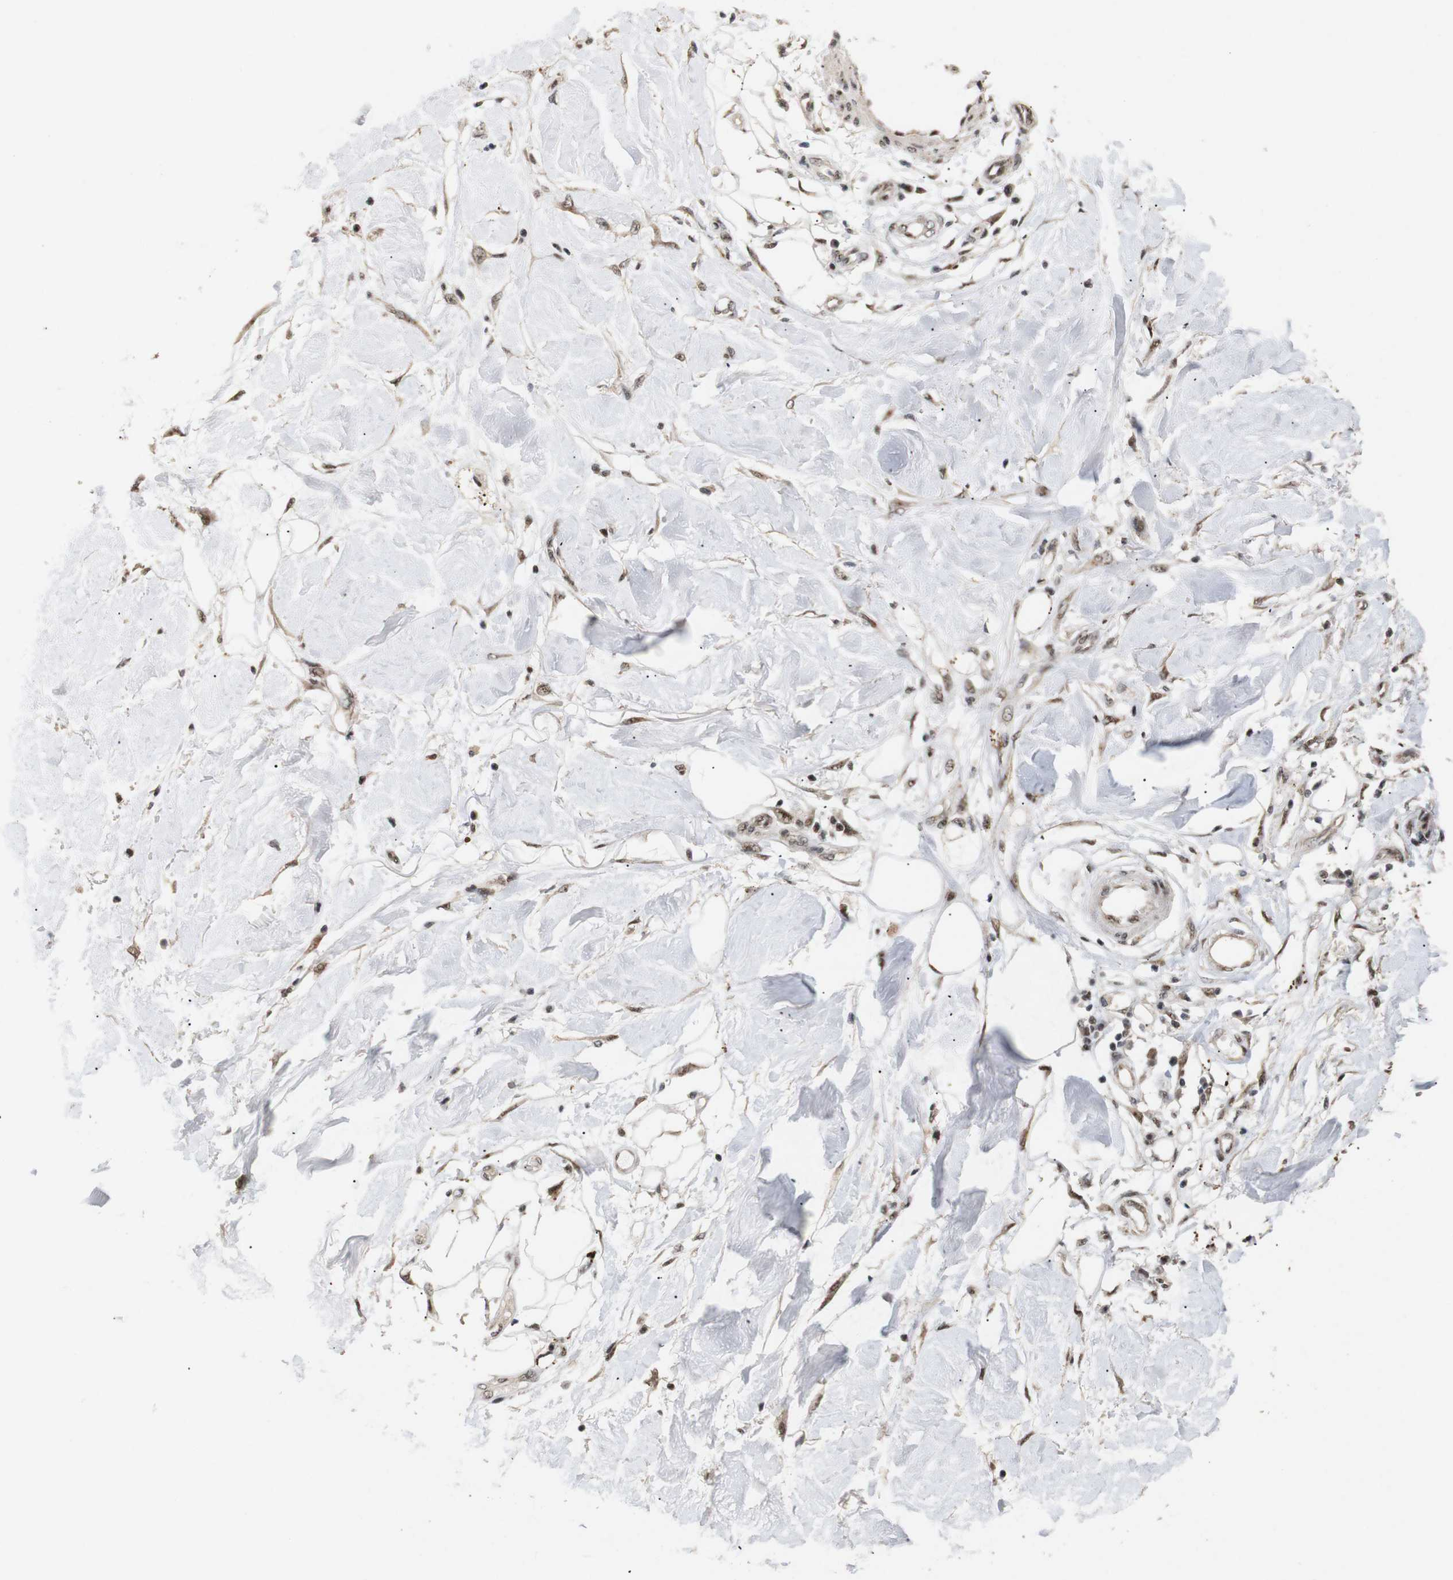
{"staining": {"intensity": "moderate", "quantity": ">75%", "location": "nuclear"}, "tissue": "adipose tissue", "cell_type": "Adipocytes", "image_type": "normal", "snomed": [{"axis": "morphology", "description": "Normal tissue, NOS"}, {"axis": "morphology", "description": "Squamous cell carcinoma, NOS"}, {"axis": "topography", "description": "Skin"}, {"axis": "topography", "description": "Peripheral nerve tissue"}], "caption": "Immunohistochemical staining of benign human adipose tissue demonstrates medium levels of moderate nuclear staining in approximately >75% of adipocytes. (DAB (3,3'-diaminobenzidine) IHC, brown staining for protein, blue staining for nuclei).", "gene": "PYM1", "patient": {"sex": "male", "age": 83}}